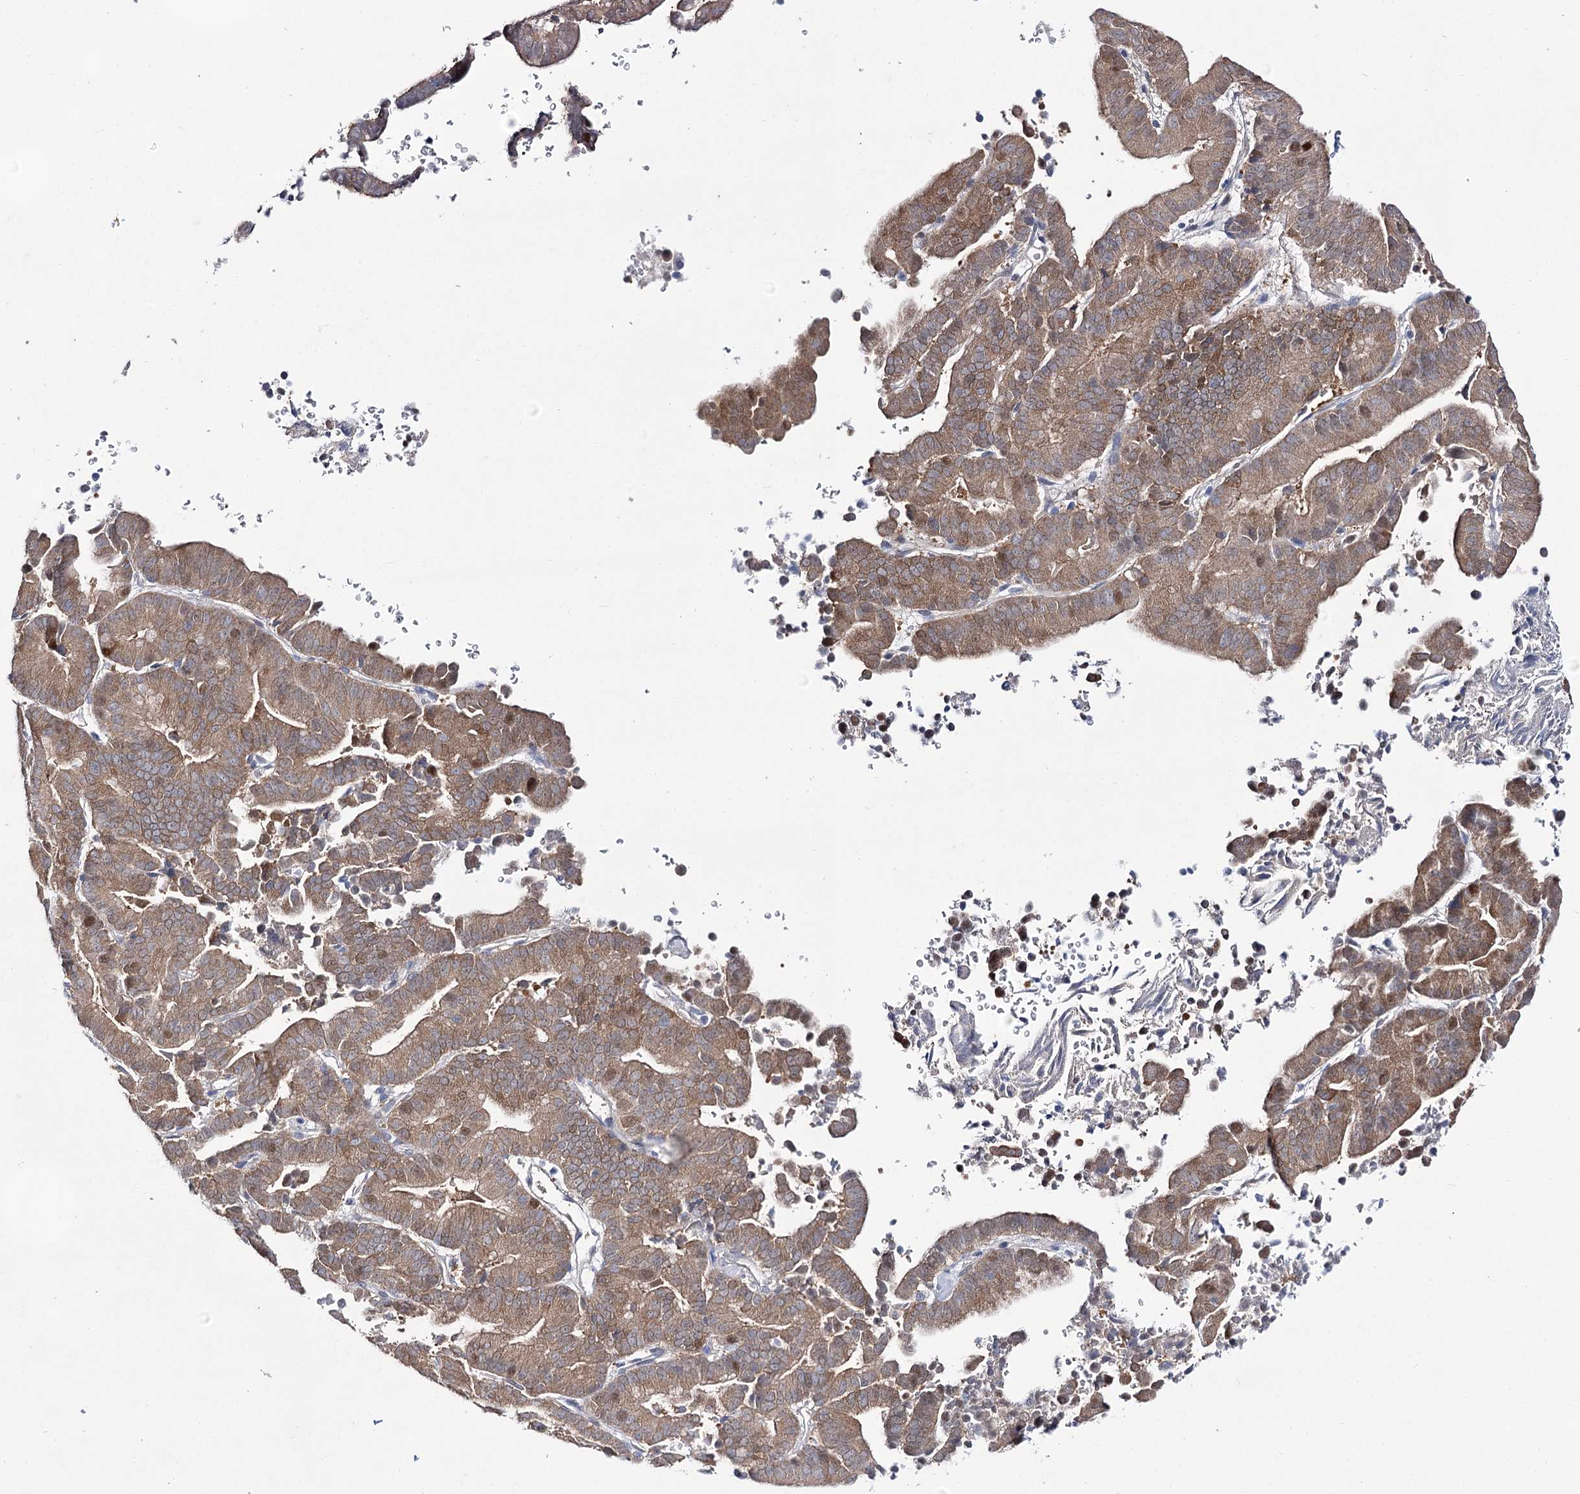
{"staining": {"intensity": "moderate", "quantity": ">75%", "location": "cytoplasmic/membranous"}, "tissue": "liver cancer", "cell_type": "Tumor cells", "image_type": "cancer", "snomed": [{"axis": "morphology", "description": "Cholangiocarcinoma"}, {"axis": "topography", "description": "Liver"}], "caption": "This micrograph displays IHC staining of liver cancer (cholangiocarcinoma), with medium moderate cytoplasmic/membranous expression in about >75% of tumor cells.", "gene": "UGDH", "patient": {"sex": "female", "age": 75}}